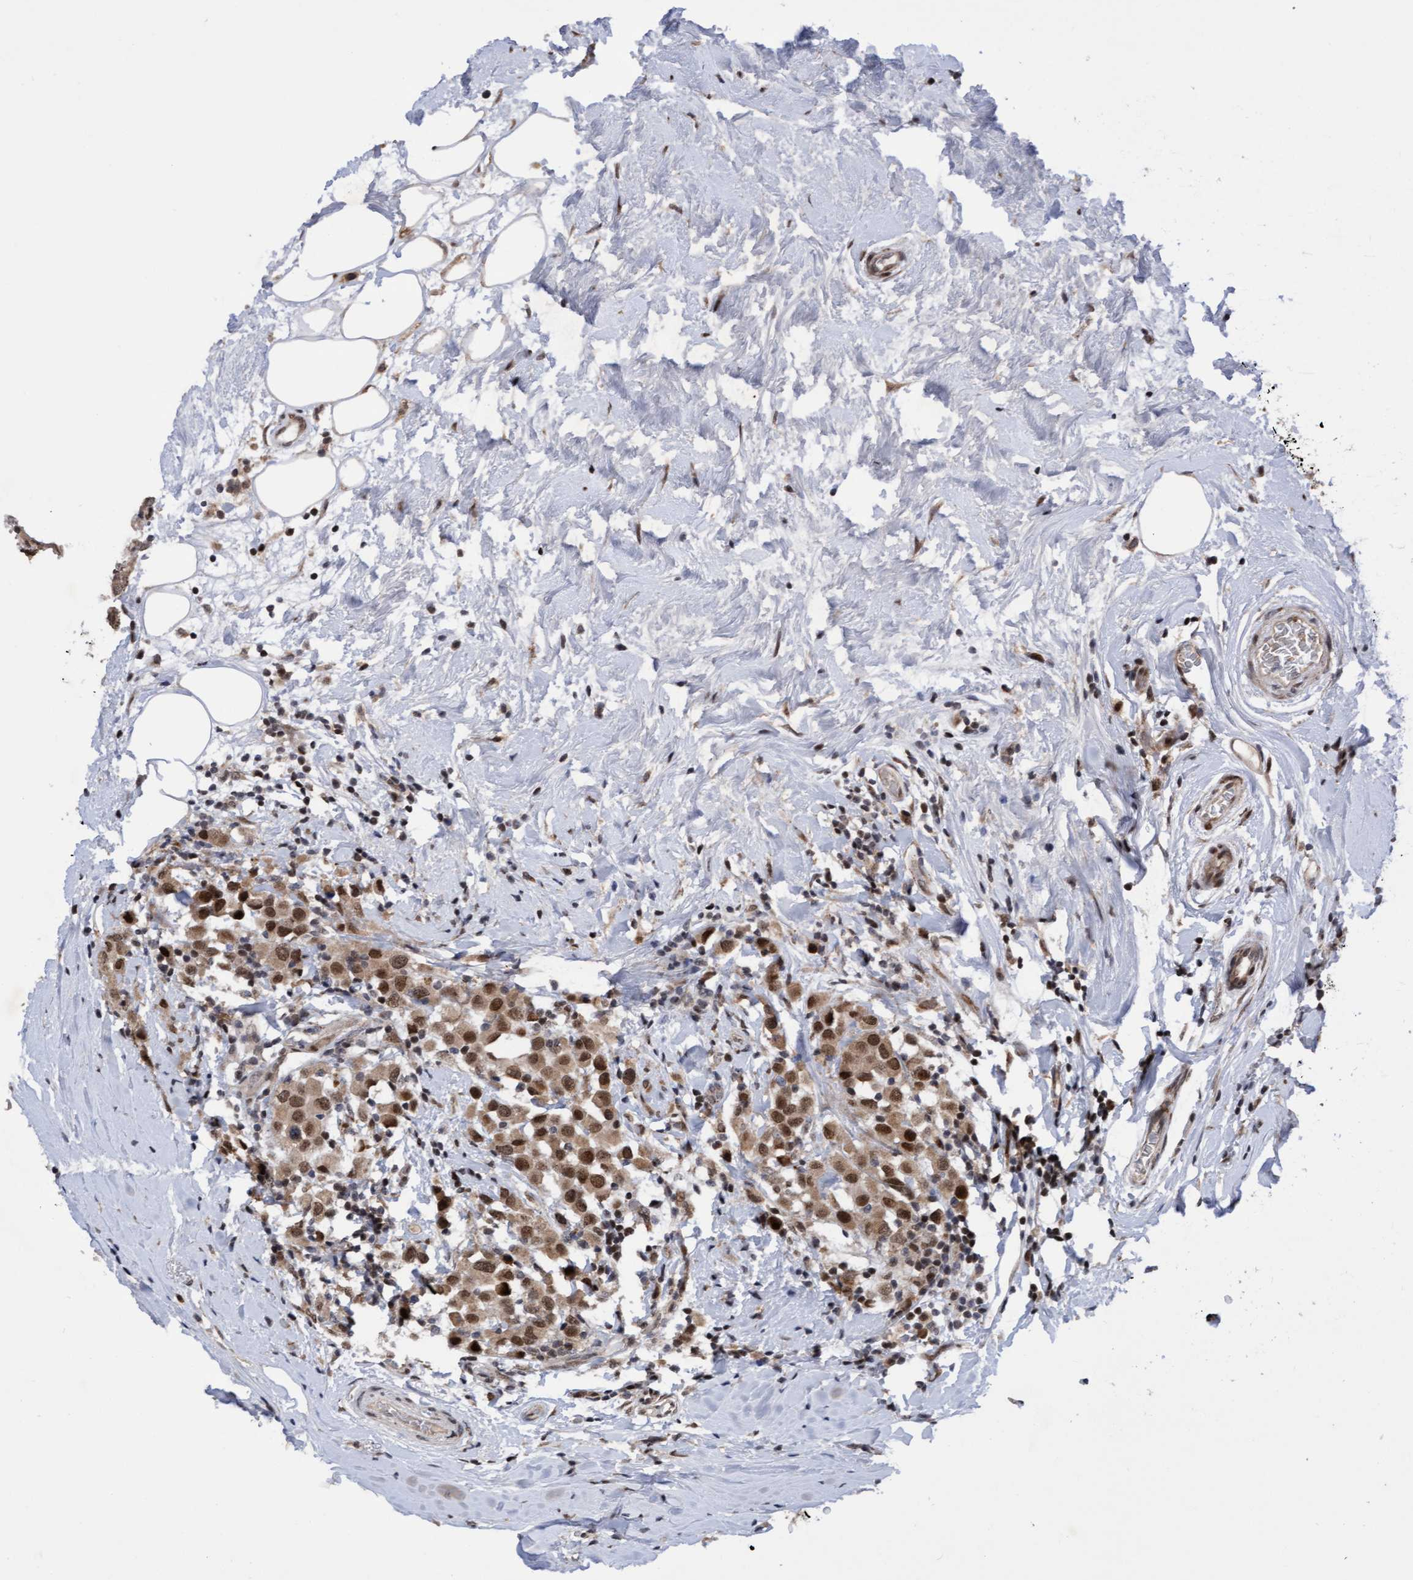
{"staining": {"intensity": "strong", "quantity": ">75%", "location": "cytoplasmic/membranous,nuclear"}, "tissue": "breast cancer", "cell_type": "Tumor cells", "image_type": "cancer", "snomed": [{"axis": "morphology", "description": "Duct carcinoma"}, {"axis": "topography", "description": "Breast"}], "caption": "Tumor cells reveal strong cytoplasmic/membranous and nuclear expression in approximately >75% of cells in breast cancer. (DAB IHC, brown staining for protein, blue staining for nuclei).", "gene": "TANC2", "patient": {"sex": "female", "age": 61}}